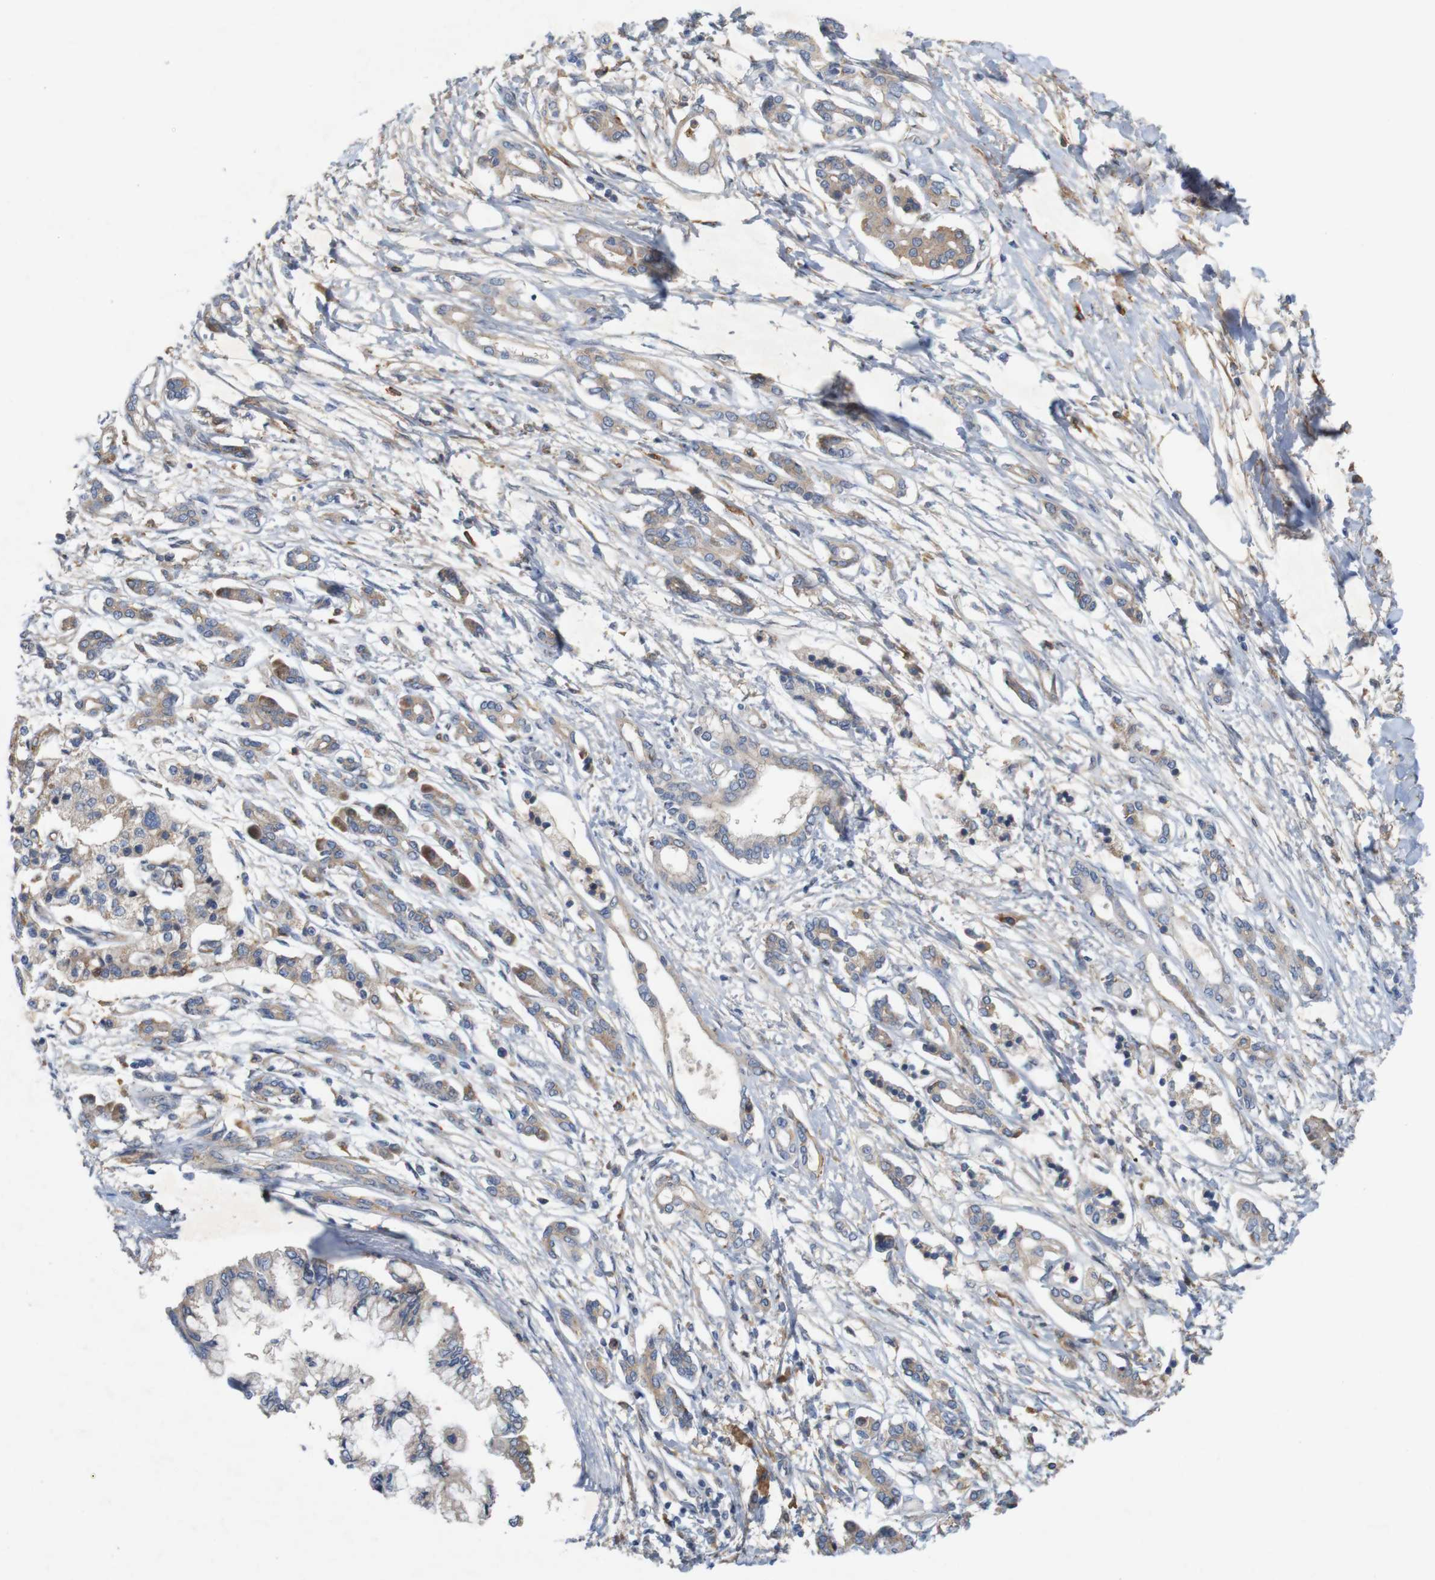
{"staining": {"intensity": "weak", "quantity": ">75%", "location": "cytoplasmic/membranous"}, "tissue": "pancreatic cancer", "cell_type": "Tumor cells", "image_type": "cancer", "snomed": [{"axis": "morphology", "description": "Adenocarcinoma, NOS"}, {"axis": "topography", "description": "Pancreas"}], "caption": "Immunohistochemistry photomicrograph of neoplastic tissue: pancreatic adenocarcinoma stained using IHC shows low levels of weak protein expression localized specifically in the cytoplasmic/membranous of tumor cells, appearing as a cytoplasmic/membranous brown color.", "gene": "SIGLEC8", "patient": {"sex": "male", "age": 56}}